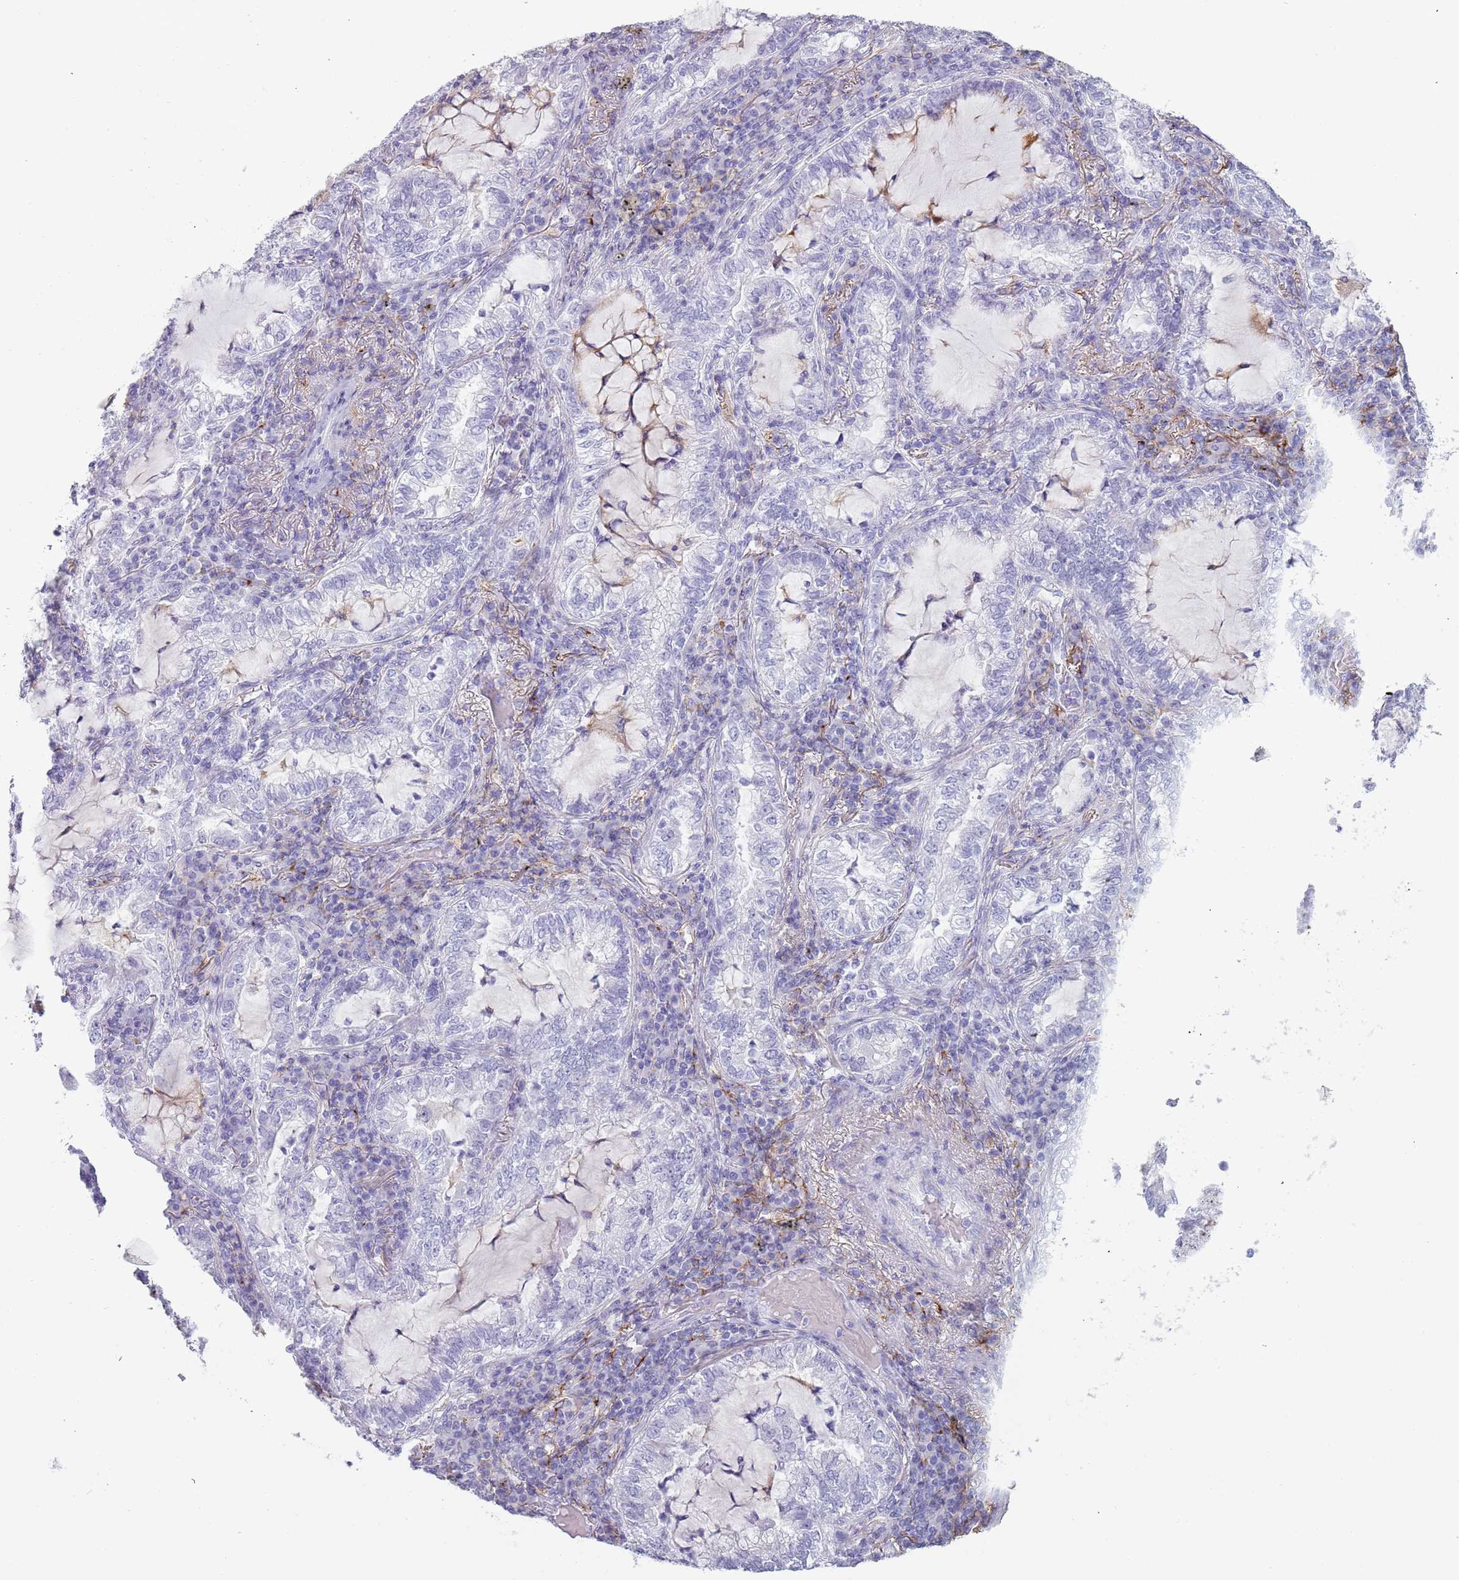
{"staining": {"intensity": "negative", "quantity": "none", "location": "none"}, "tissue": "lung cancer", "cell_type": "Tumor cells", "image_type": "cancer", "snomed": [{"axis": "morphology", "description": "Adenocarcinoma, NOS"}, {"axis": "topography", "description": "Lung"}], "caption": "This is a photomicrograph of immunohistochemistry (IHC) staining of lung cancer, which shows no staining in tumor cells.", "gene": "COLEC12", "patient": {"sex": "female", "age": 73}}